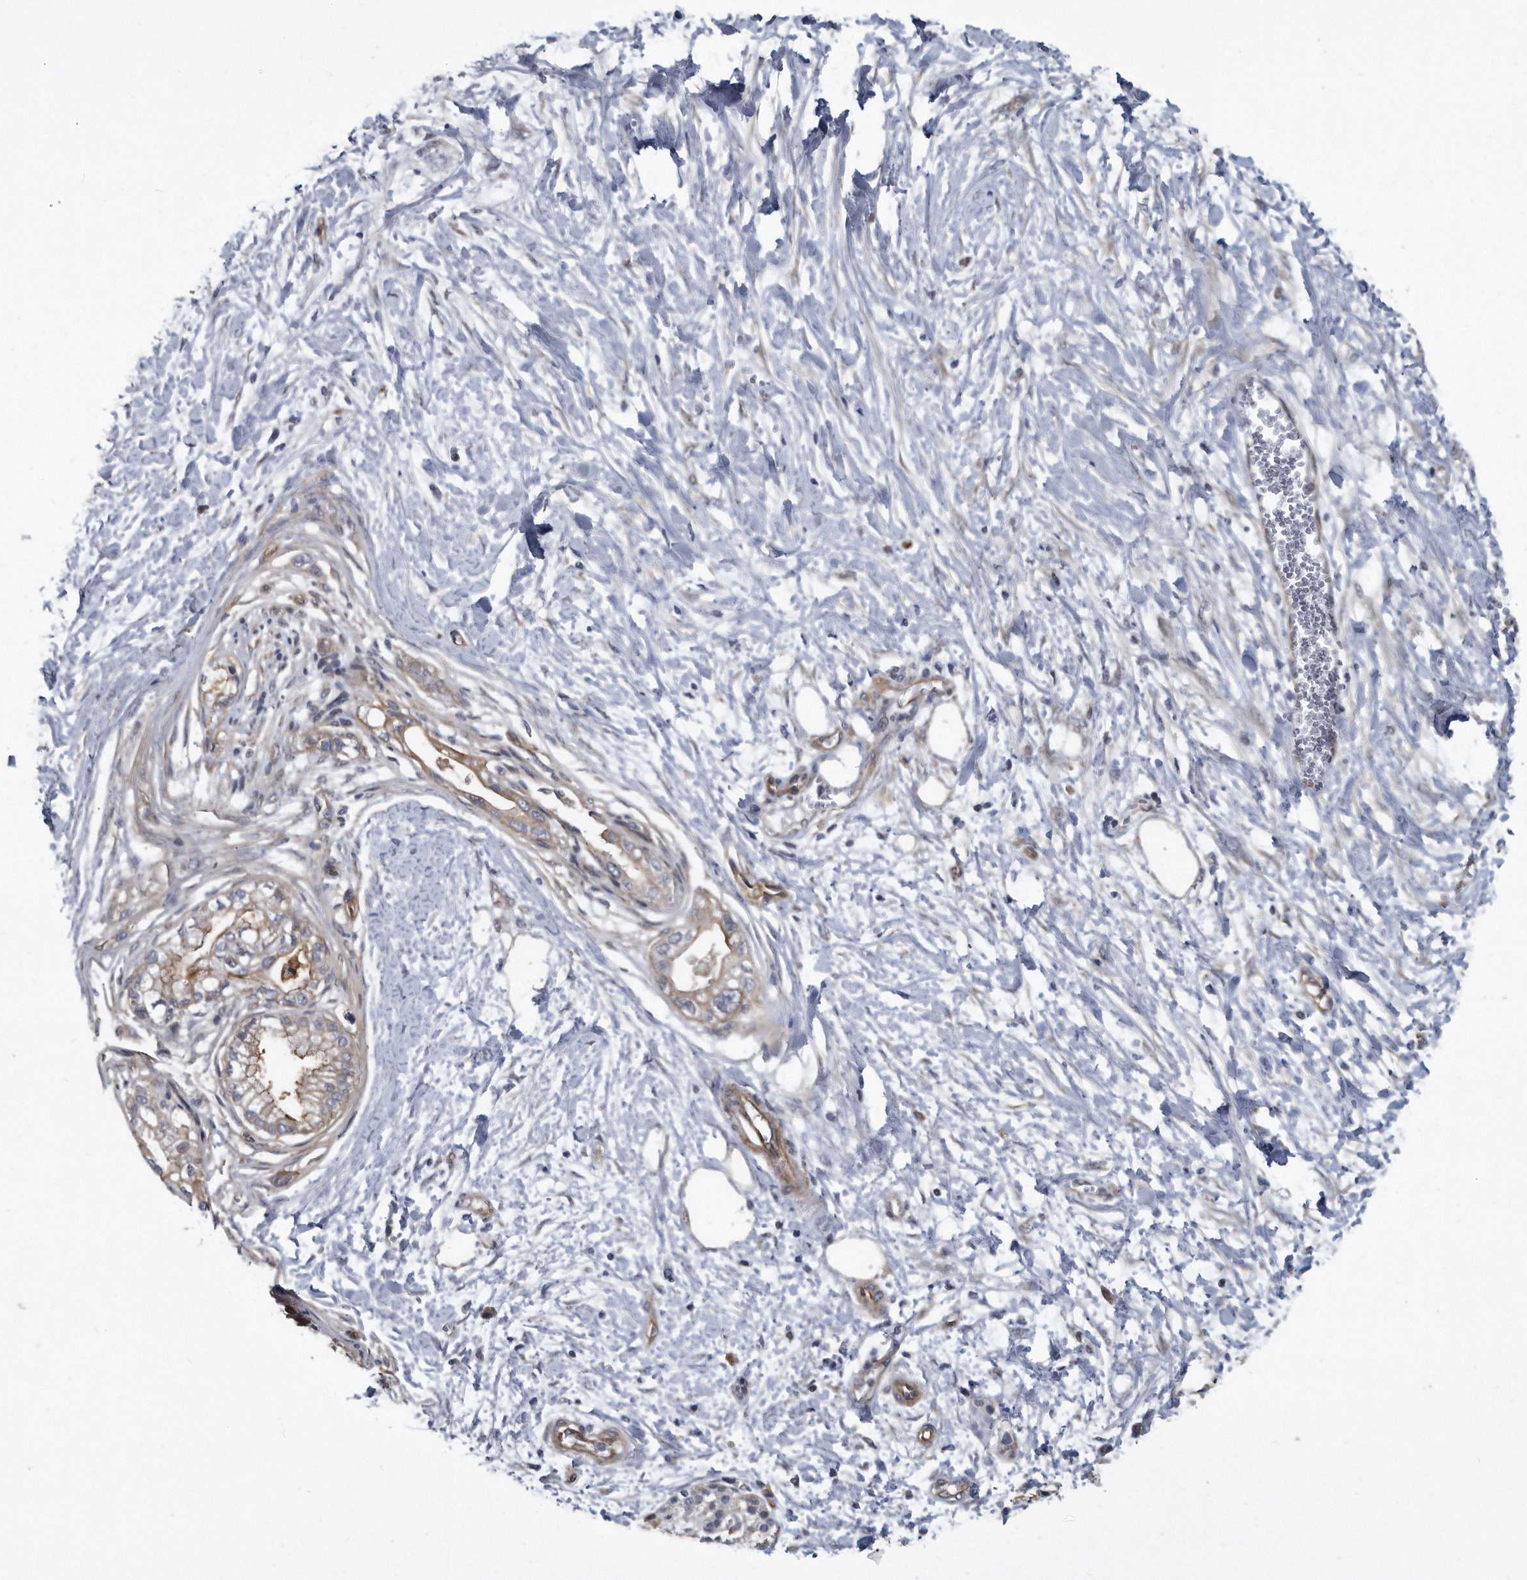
{"staining": {"intensity": "weak", "quantity": "<25%", "location": "cytoplasmic/membranous"}, "tissue": "pancreatic cancer", "cell_type": "Tumor cells", "image_type": "cancer", "snomed": [{"axis": "morphology", "description": "Adenocarcinoma, NOS"}, {"axis": "topography", "description": "Pancreas"}], "caption": "A photomicrograph of pancreatic cancer (adenocarcinoma) stained for a protein reveals no brown staining in tumor cells.", "gene": "ARMCX1", "patient": {"sex": "male", "age": 68}}